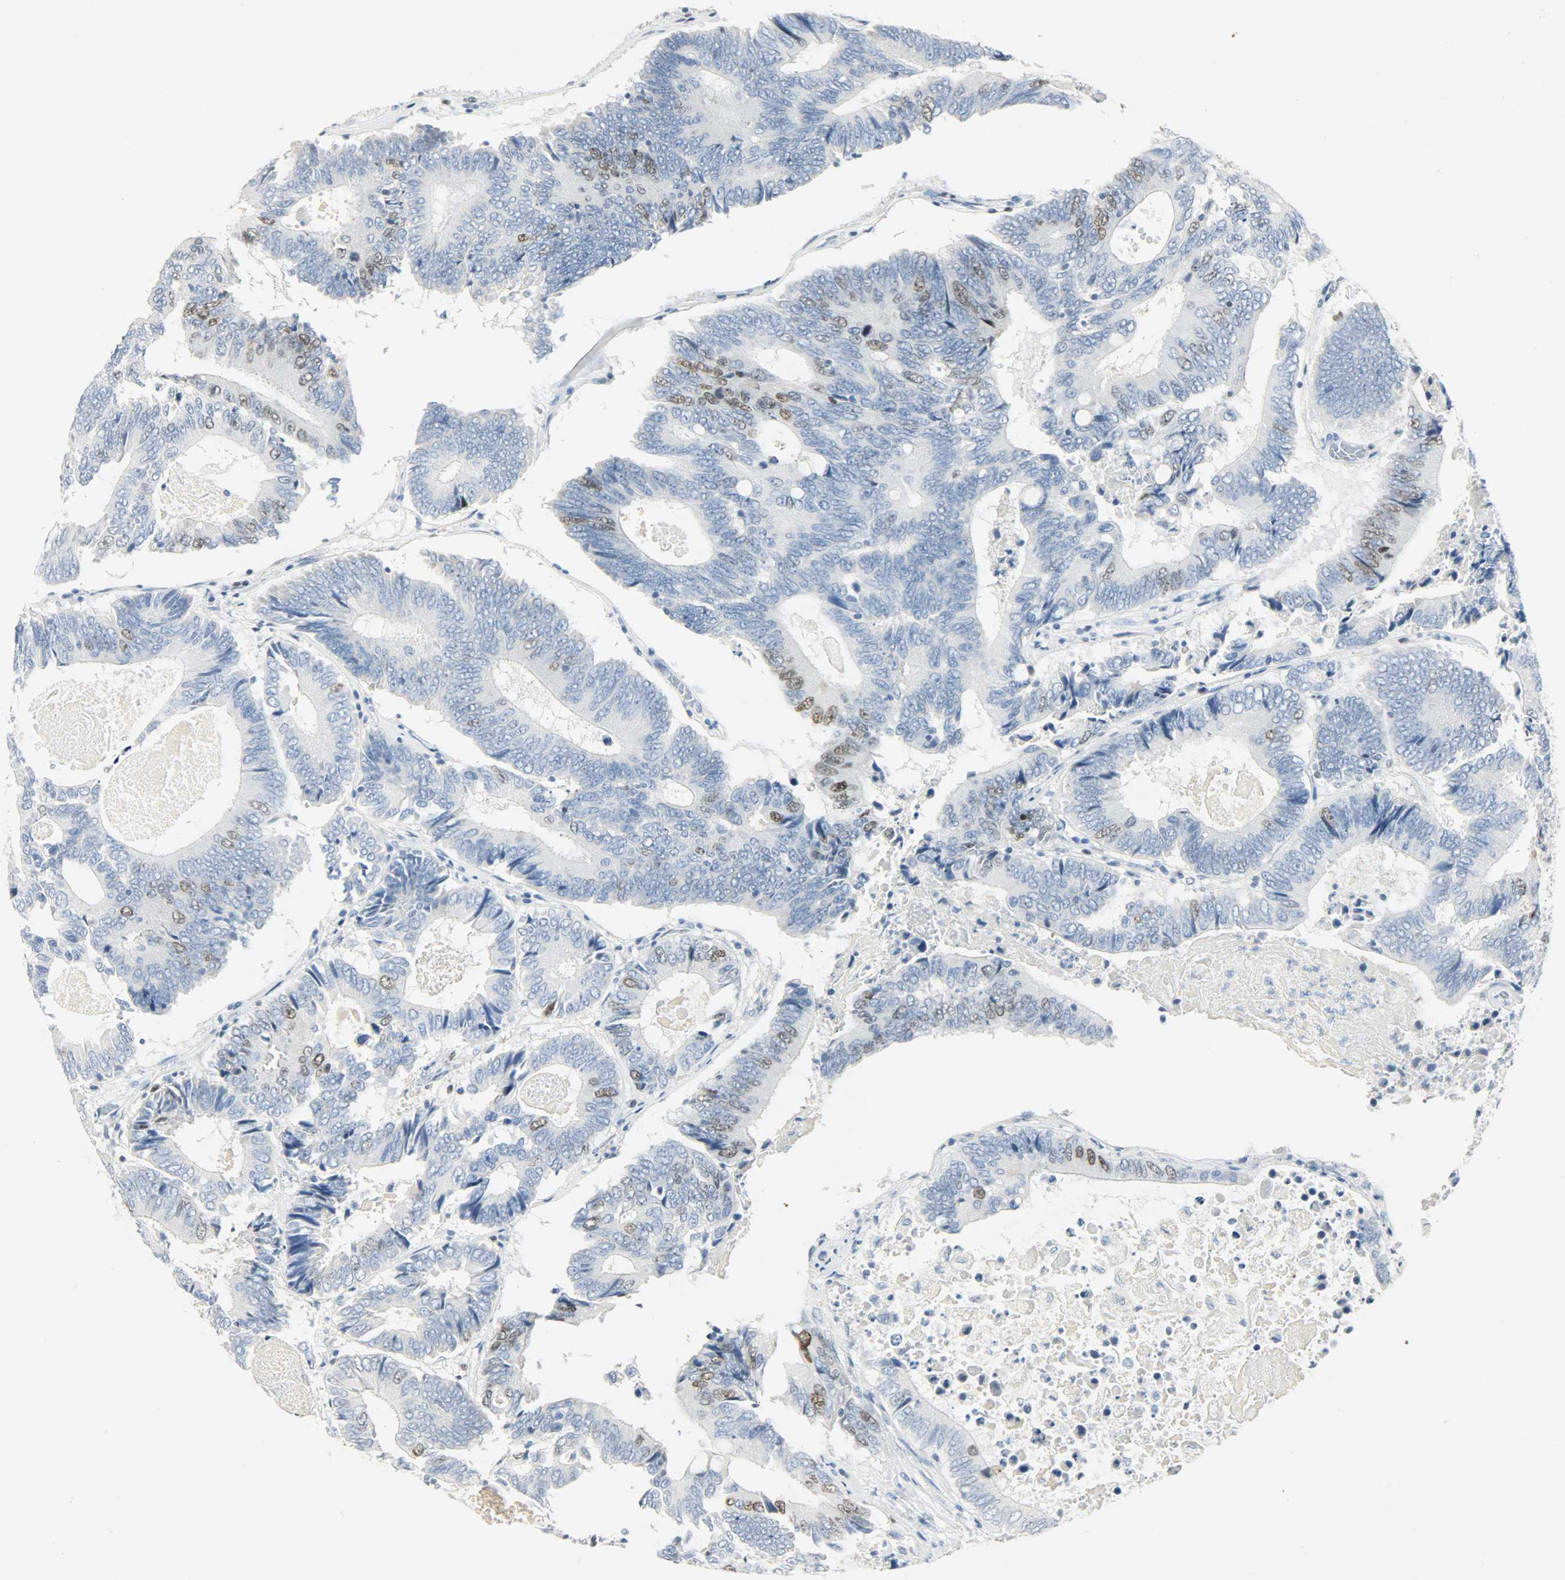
{"staining": {"intensity": "moderate", "quantity": "<25%", "location": "nuclear"}, "tissue": "colorectal cancer", "cell_type": "Tumor cells", "image_type": "cancer", "snomed": [{"axis": "morphology", "description": "Adenocarcinoma, NOS"}, {"axis": "topography", "description": "Colon"}], "caption": "Immunohistochemical staining of human colorectal cancer shows low levels of moderate nuclear protein staining in approximately <25% of tumor cells. (Brightfield microscopy of DAB IHC at high magnification).", "gene": "HELLS", "patient": {"sex": "female", "age": 78}}